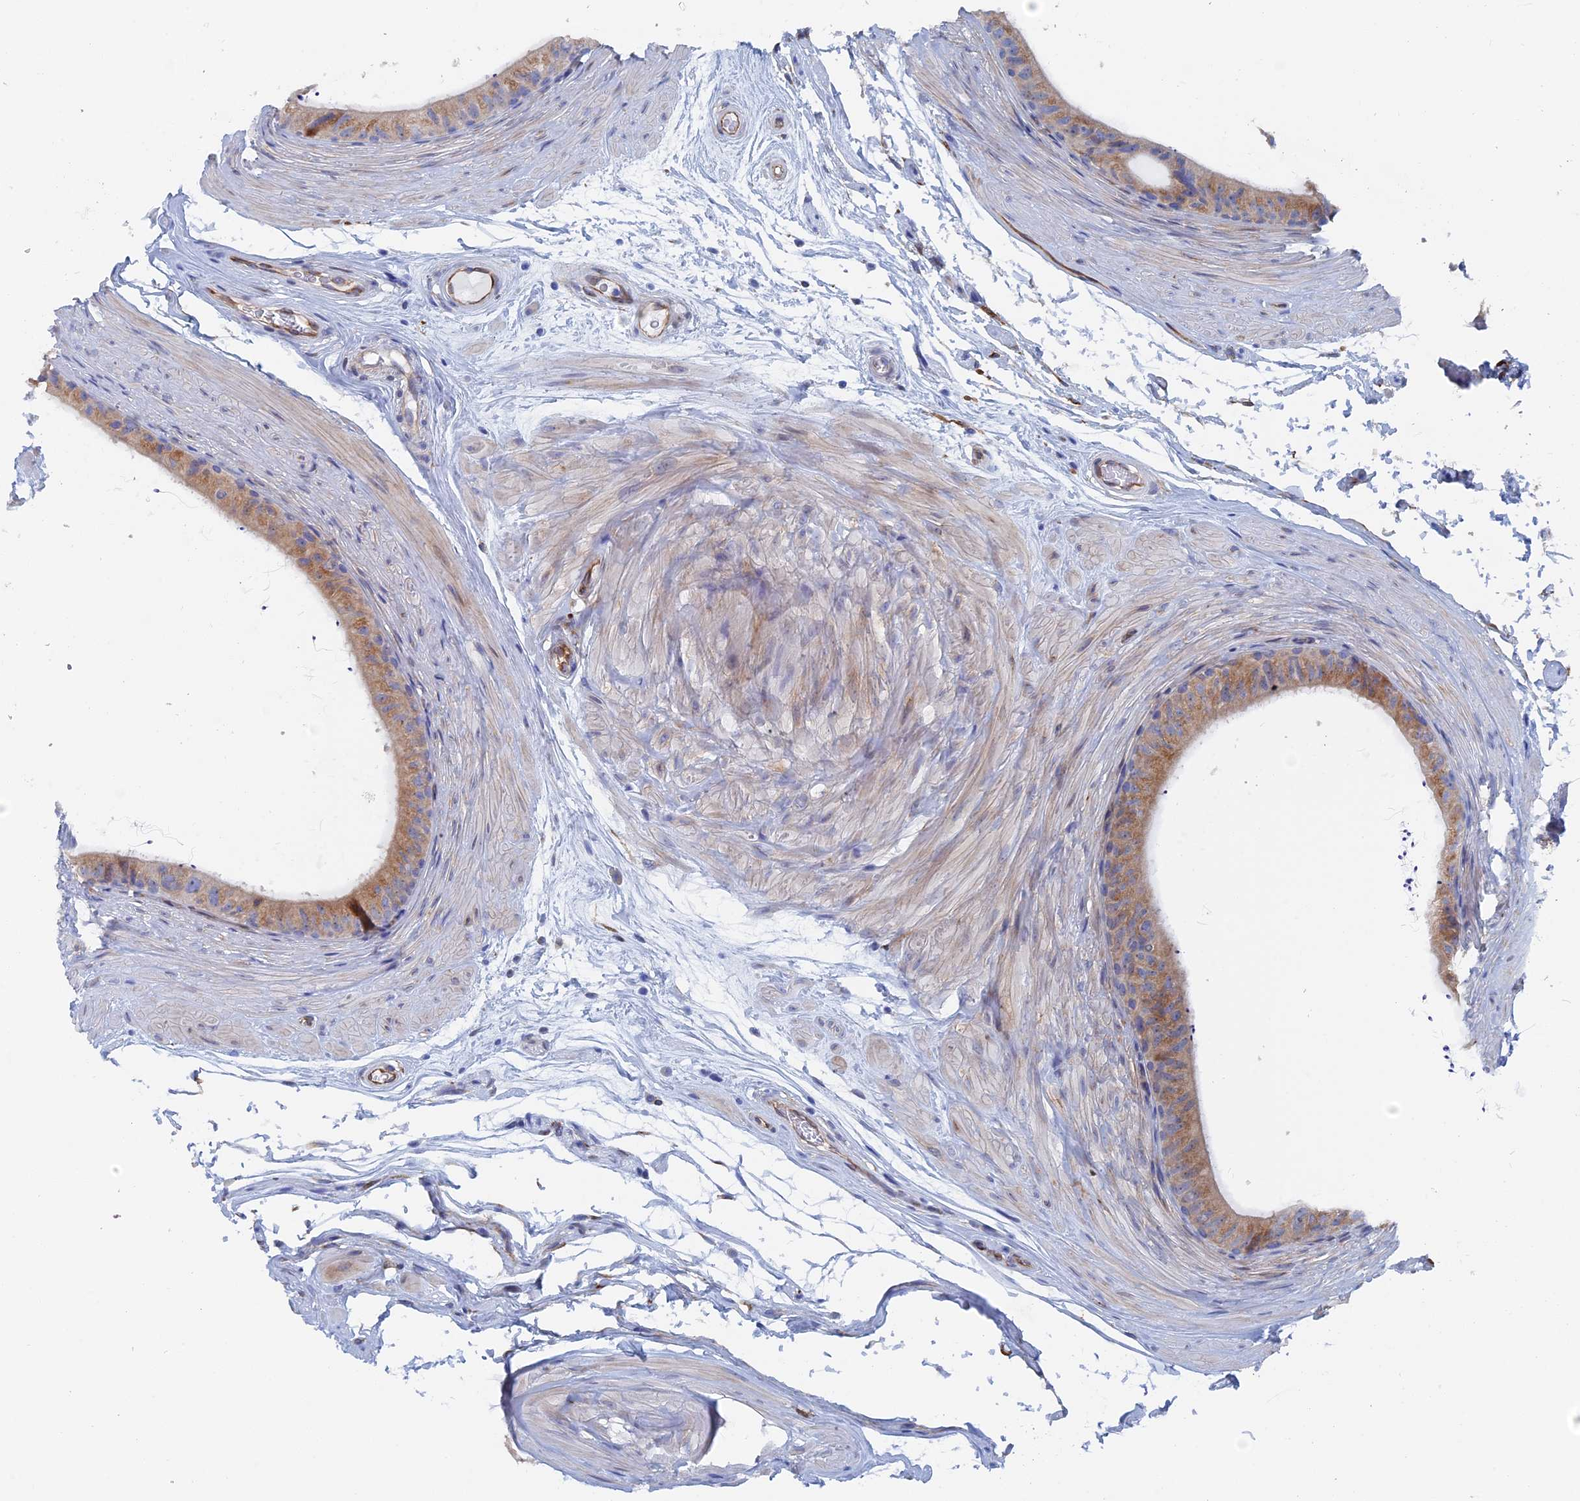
{"staining": {"intensity": "moderate", "quantity": ">75%", "location": "cytoplasmic/membranous"}, "tissue": "epididymis", "cell_type": "Glandular cells", "image_type": "normal", "snomed": [{"axis": "morphology", "description": "Normal tissue, NOS"}, {"axis": "topography", "description": "Epididymis"}], "caption": "Immunohistochemistry histopathology image of unremarkable epididymis: human epididymis stained using immunohistochemistry (IHC) displays medium levels of moderate protein expression localized specifically in the cytoplasmic/membranous of glandular cells, appearing as a cytoplasmic/membranous brown color.", "gene": "COG7", "patient": {"sex": "male", "age": 45}}